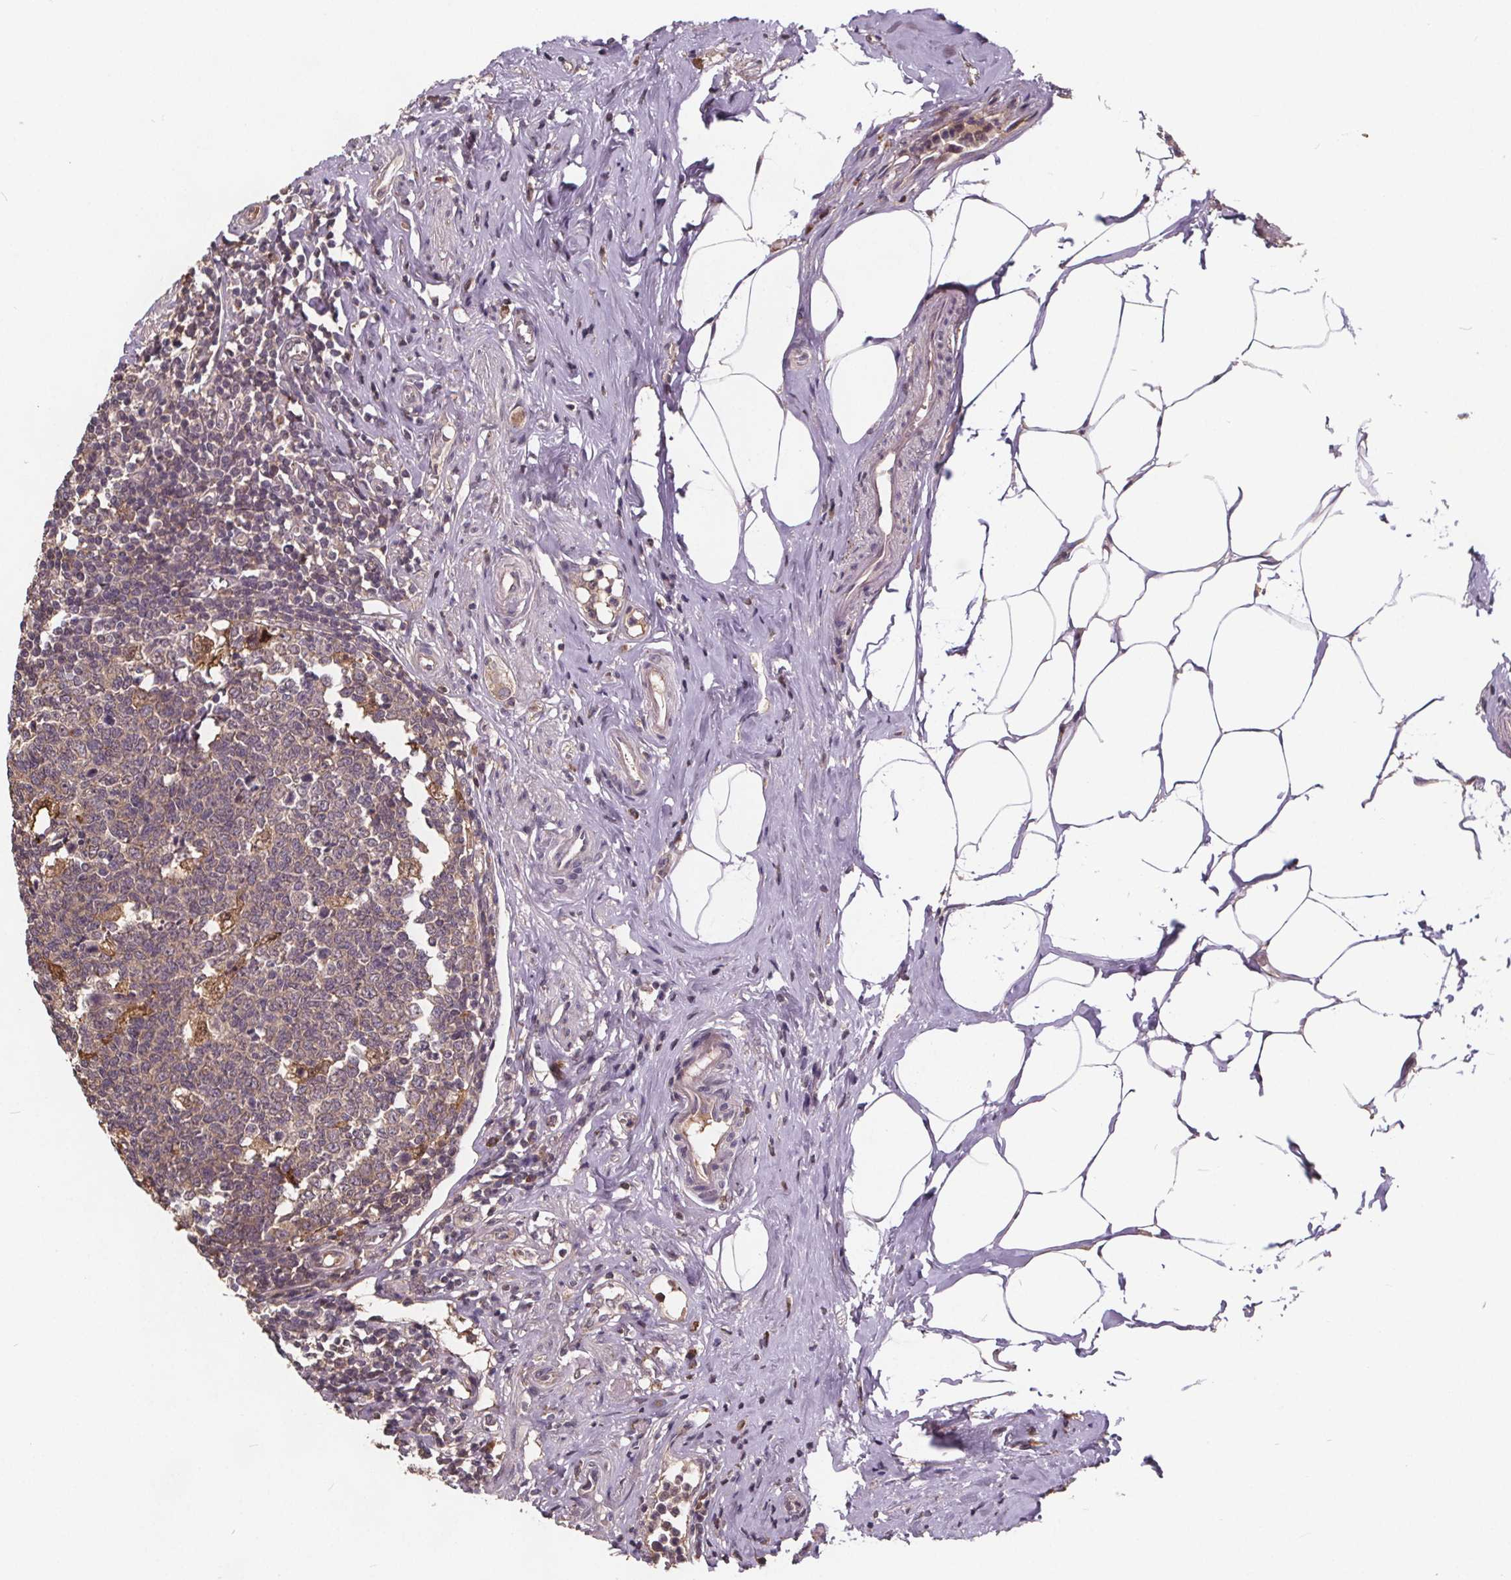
{"staining": {"intensity": "moderate", "quantity": ">75%", "location": "cytoplasmic/membranous"}, "tissue": "appendix", "cell_type": "Glandular cells", "image_type": "normal", "snomed": [{"axis": "morphology", "description": "Normal tissue, NOS"}, {"axis": "morphology", "description": "Carcinoma, endometroid"}, {"axis": "topography", "description": "Appendix"}, {"axis": "topography", "description": "Colon"}], "caption": "Protein staining by immunohistochemistry exhibits moderate cytoplasmic/membranous positivity in approximately >75% of glandular cells in benign appendix. Ihc stains the protein in brown and the nuclei are stained blue.", "gene": "USP9X", "patient": {"sex": "female", "age": 60}}